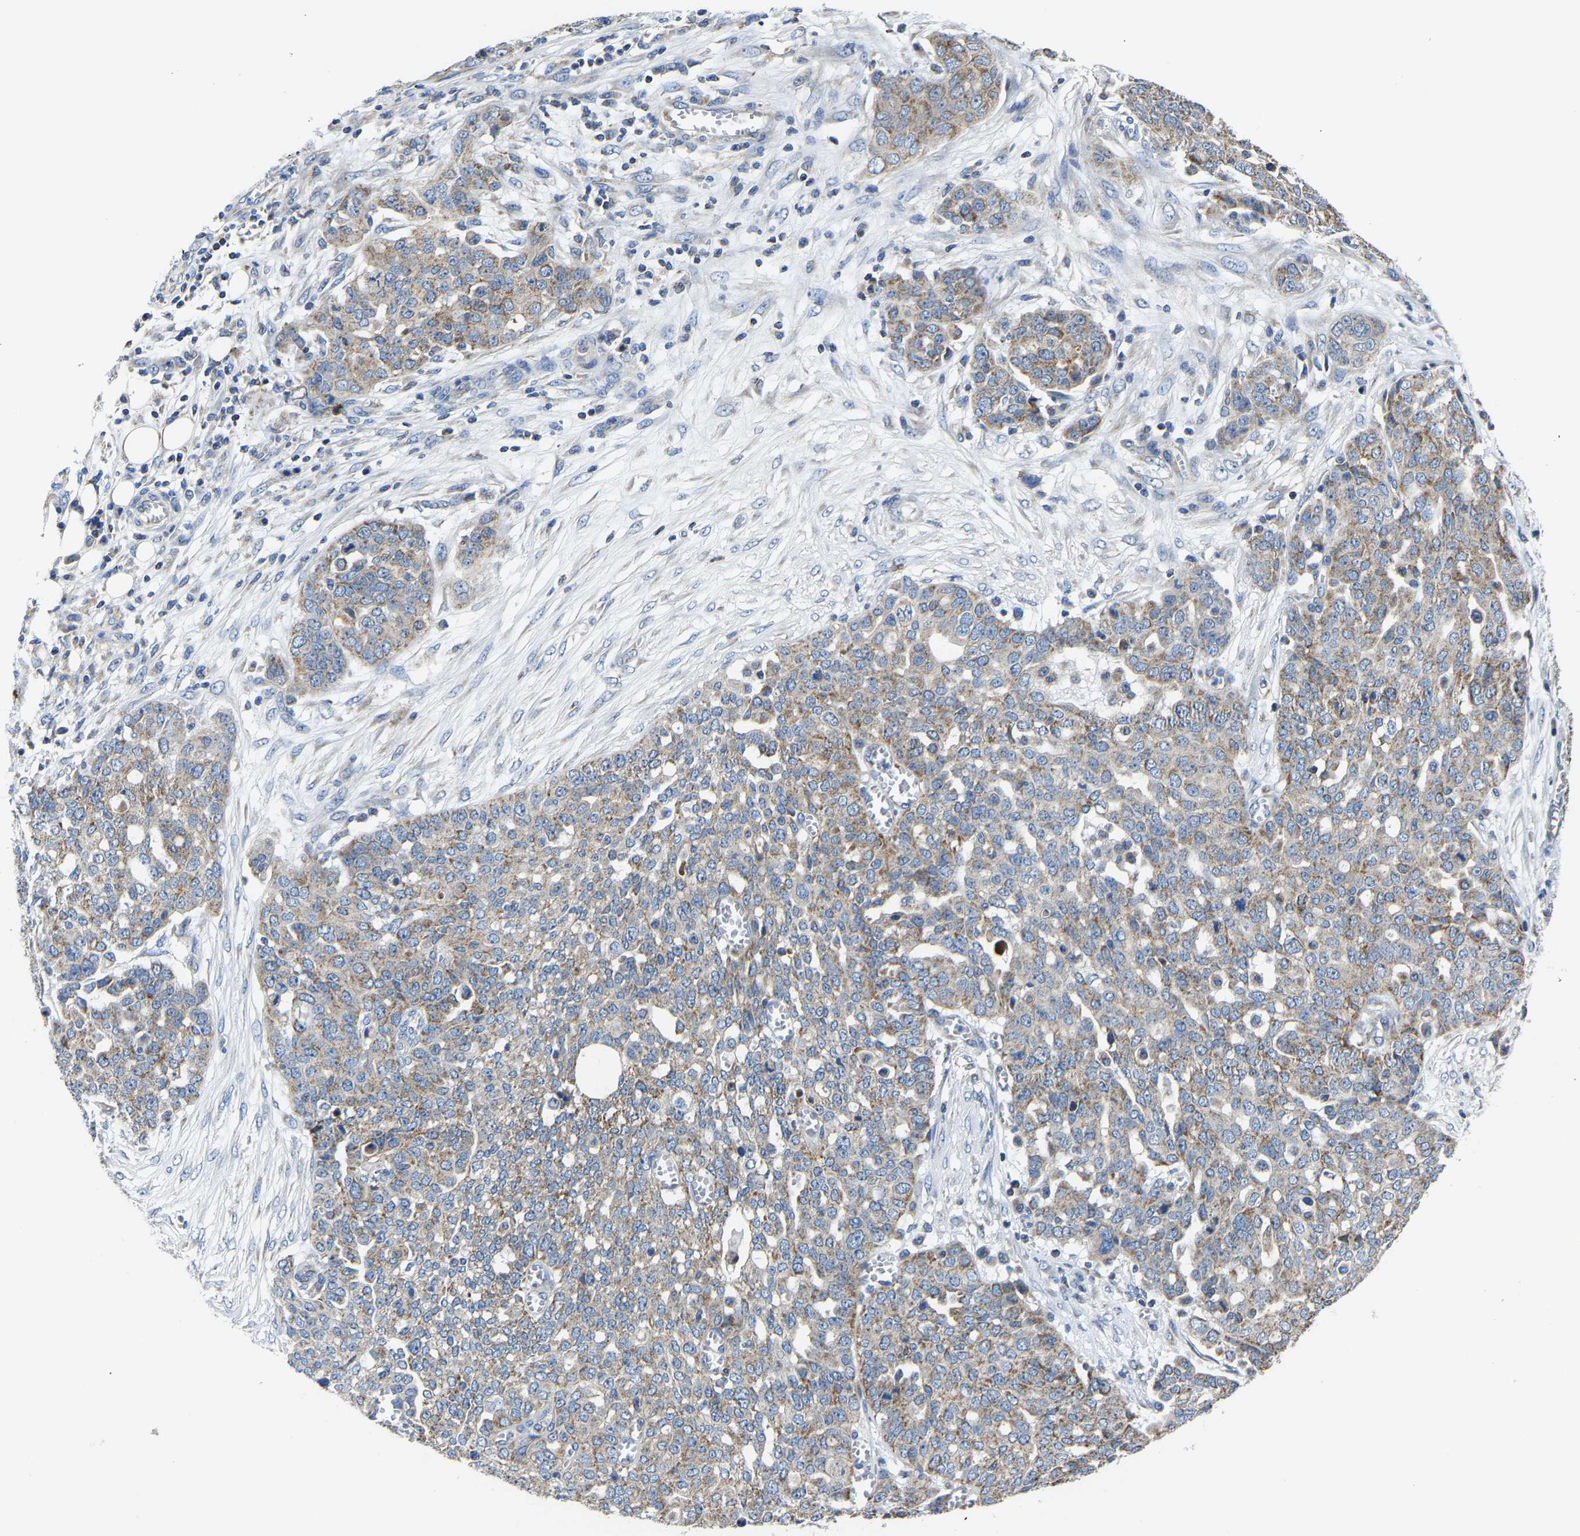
{"staining": {"intensity": "moderate", "quantity": ">75%", "location": "cytoplasmic/membranous"}, "tissue": "ovarian cancer", "cell_type": "Tumor cells", "image_type": "cancer", "snomed": [{"axis": "morphology", "description": "Cystadenocarcinoma, serous, NOS"}, {"axis": "topography", "description": "Soft tissue"}, {"axis": "topography", "description": "Ovary"}], "caption": "Moderate cytoplasmic/membranous positivity for a protein is present in about >75% of tumor cells of serous cystadenocarcinoma (ovarian) using immunohistochemistry (IHC).", "gene": "AGK", "patient": {"sex": "female", "age": 57}}